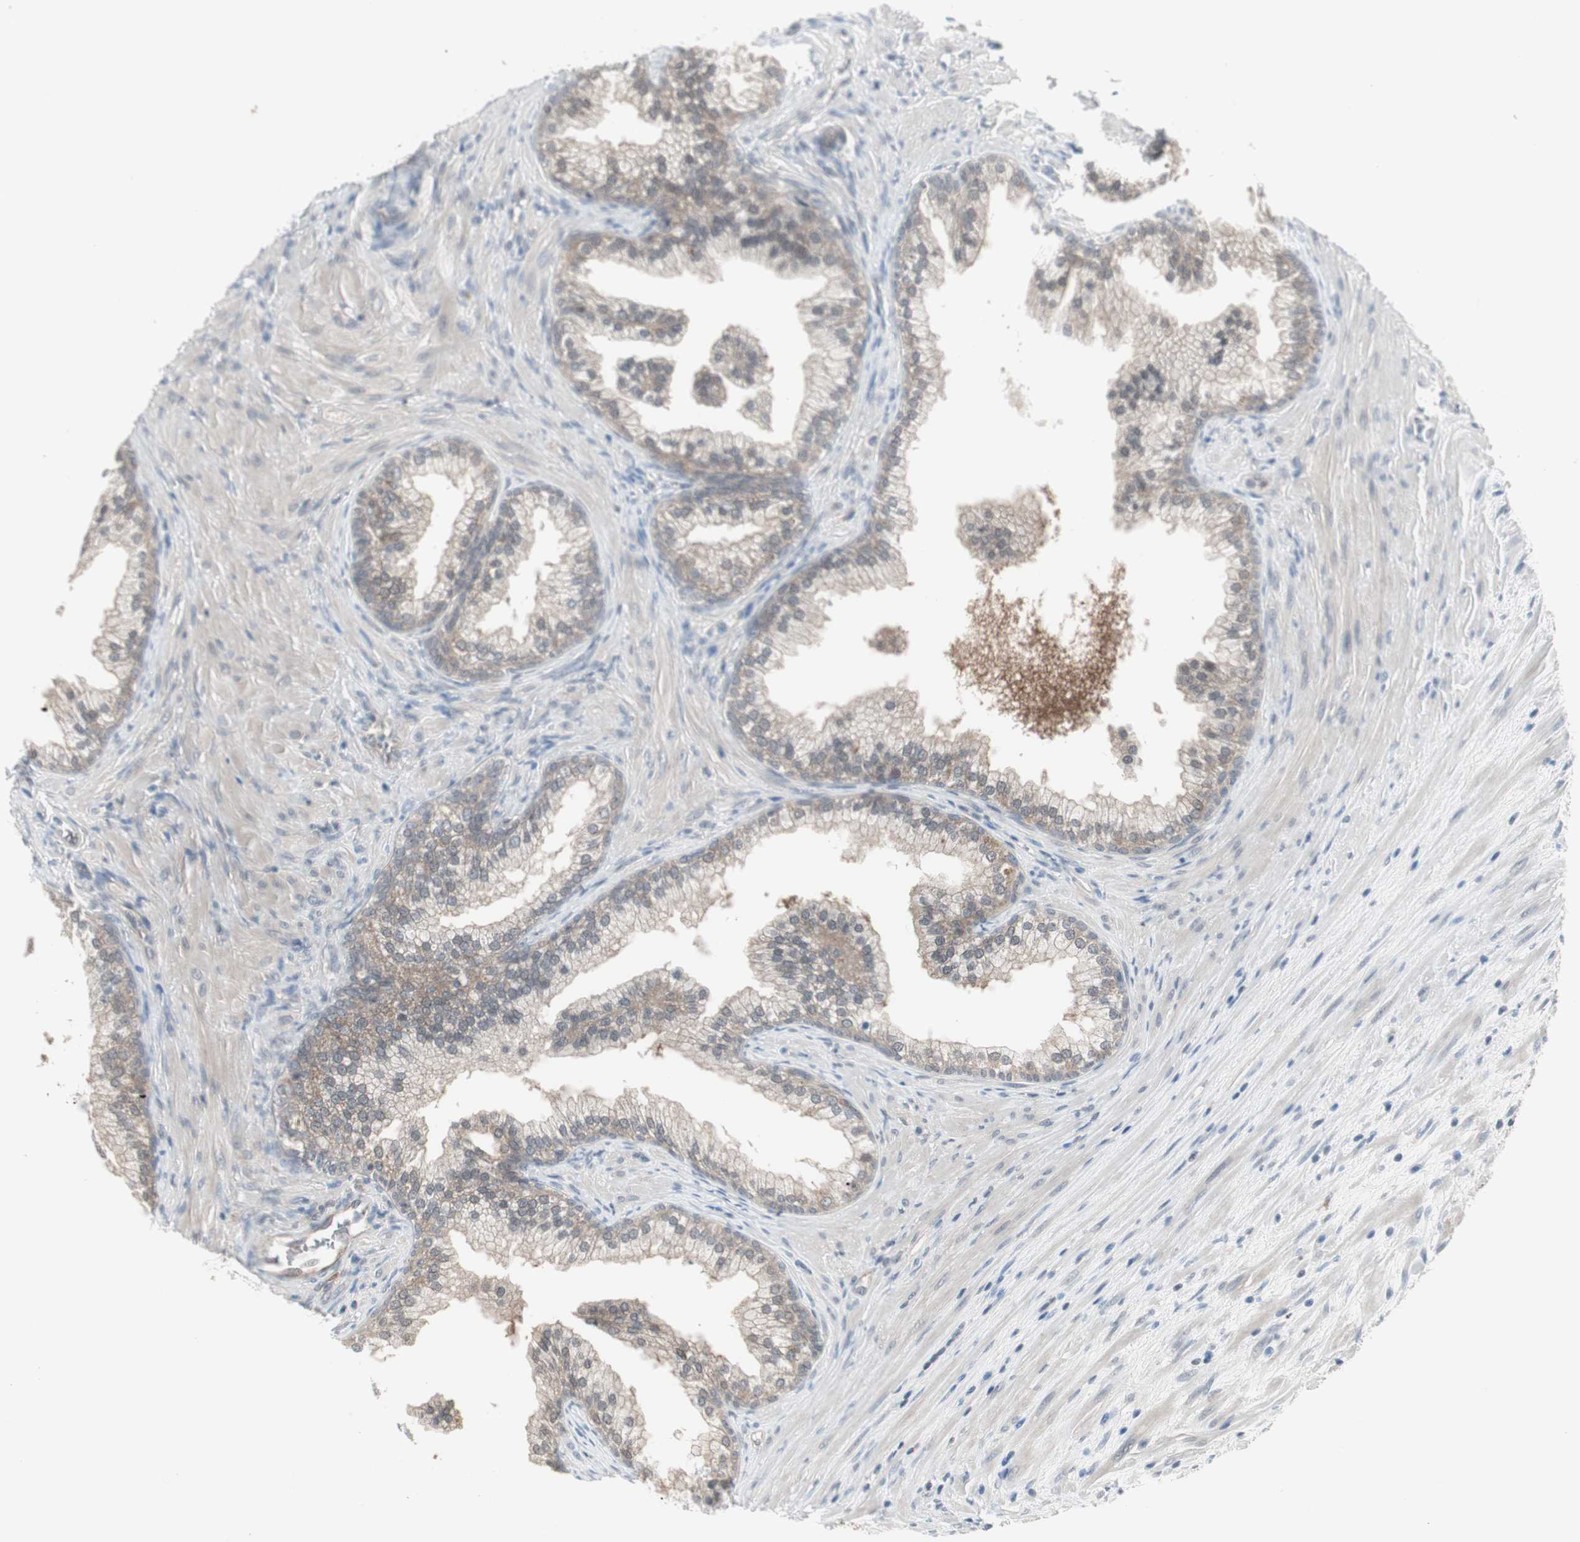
{"staining": {"intensity": "moderate", "quantity": ">75%", "location": "cytoplasmic/membranous"}, "tissue": "prostate", "cell_type": "Glandular cells", "image_type": "normal", "snomed": [{"axis": "morphology", "description": "Normal tissue, NOS"}, {"axis": "topography", "description": "Prostate"}], "caption": "Brown immunohistochemical staining in normal human prostate shows moderate cytoplasmic/membranous expression in about >75% of glandular cells. (Stains: DAB in brown, nuclei in blue, Microscopy: brightfield microscopy at high magnification).", "gene": "PTPA", "patient": {"sex": "male", "age": 76}}